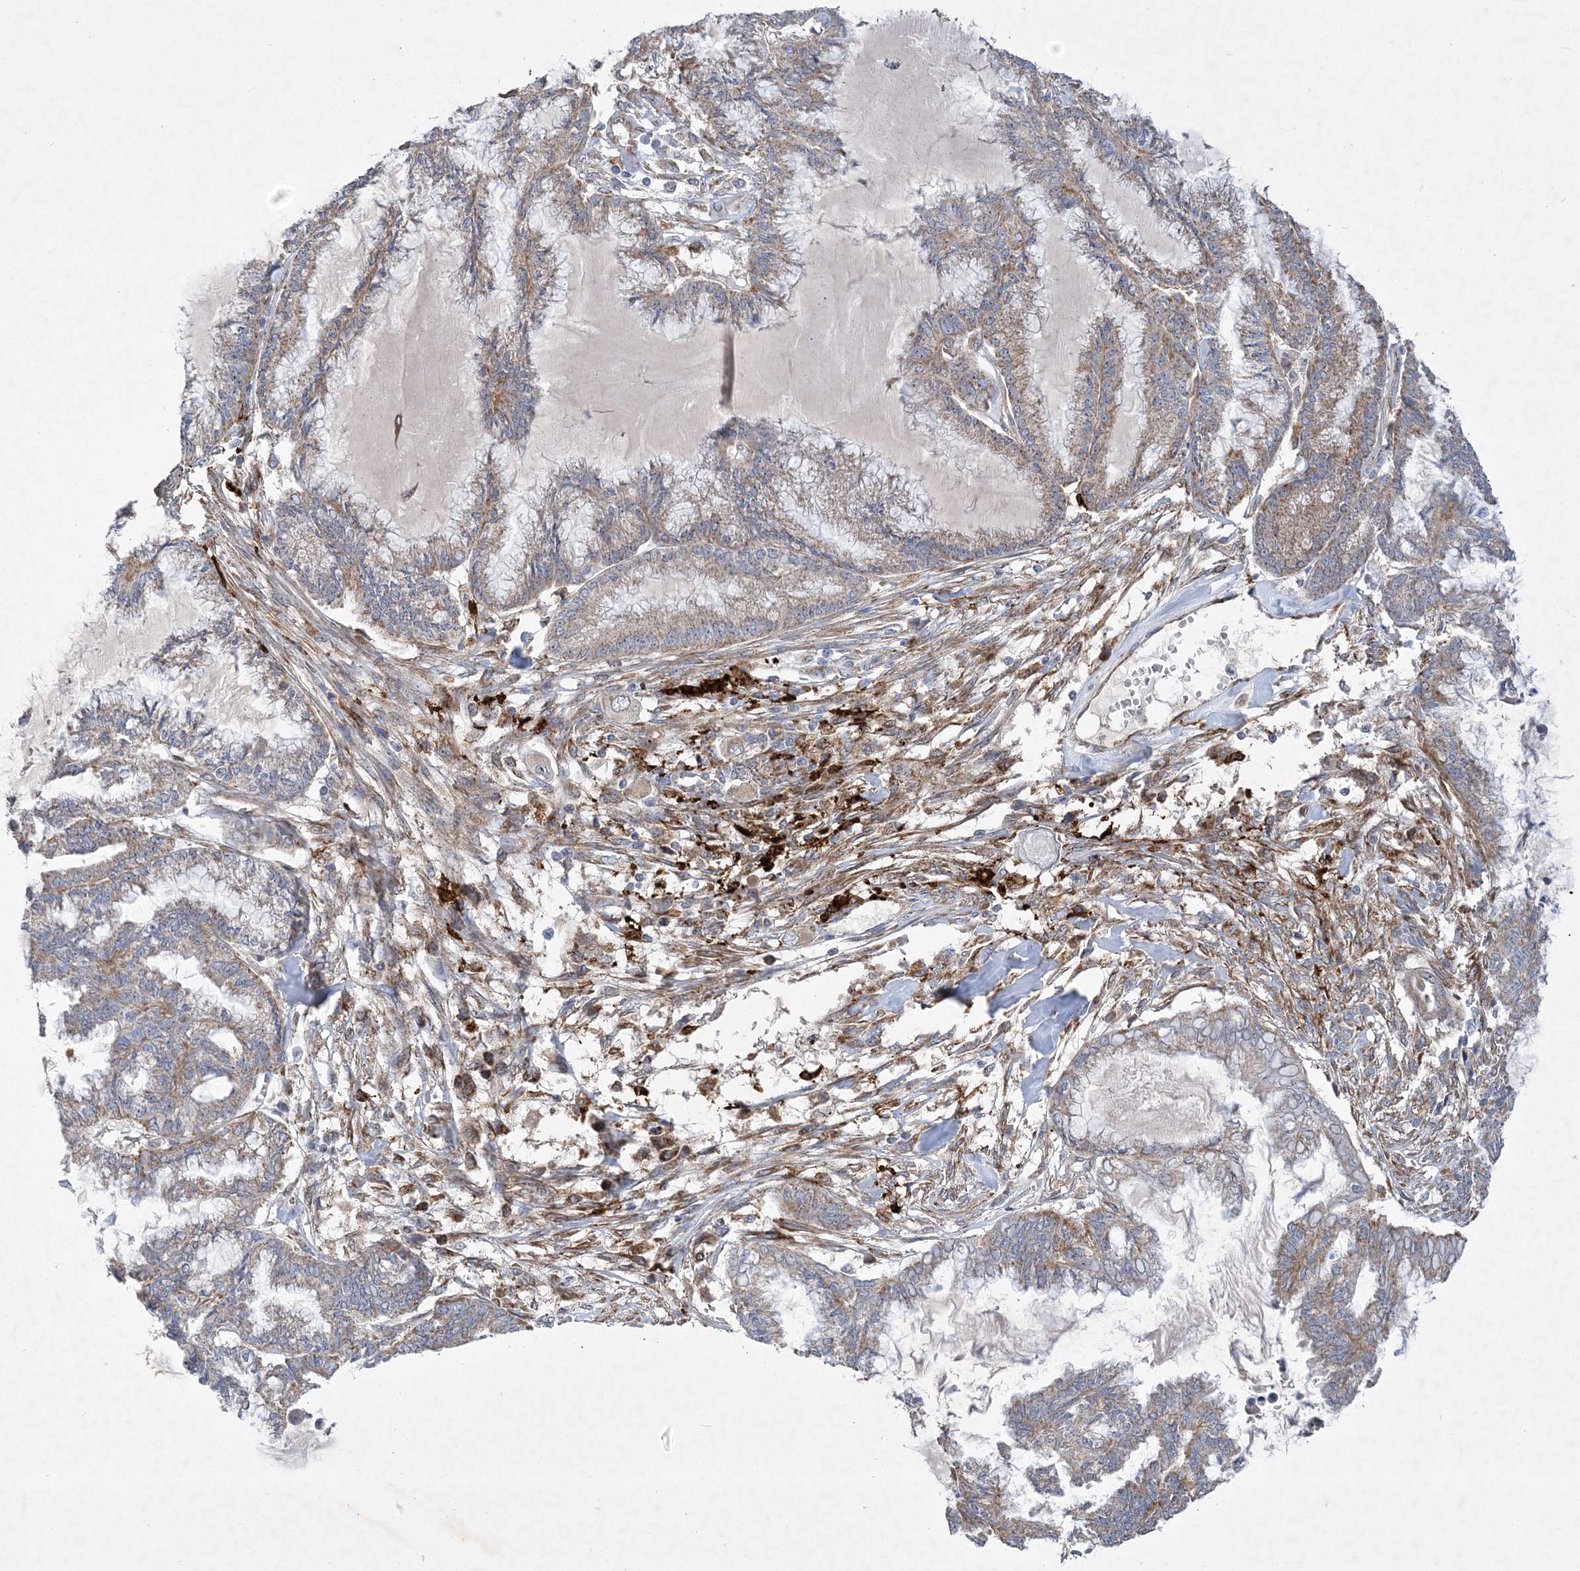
{"staining": {"intensity": "weak", "quantity": "25%-75%", "location": "cytoplasmic/membranous"}, "tissue": "endometrial cancer", "cell_type": "Tumor cells", "image_type": "cancer", "snomed": [{"axis": "morphology", "description": "Adenocarcinoma, NOS"}, {"axis": "topography", "description": "Endometrium"}], "caption": "Tumor cells display low levels of weak cytoplasmic/membranous positivity in about 25%-75% of cells in adenocarcinoma (endometrial).", "gene": "FEZ2", "patient": {"sex": "female", "age": 86}}